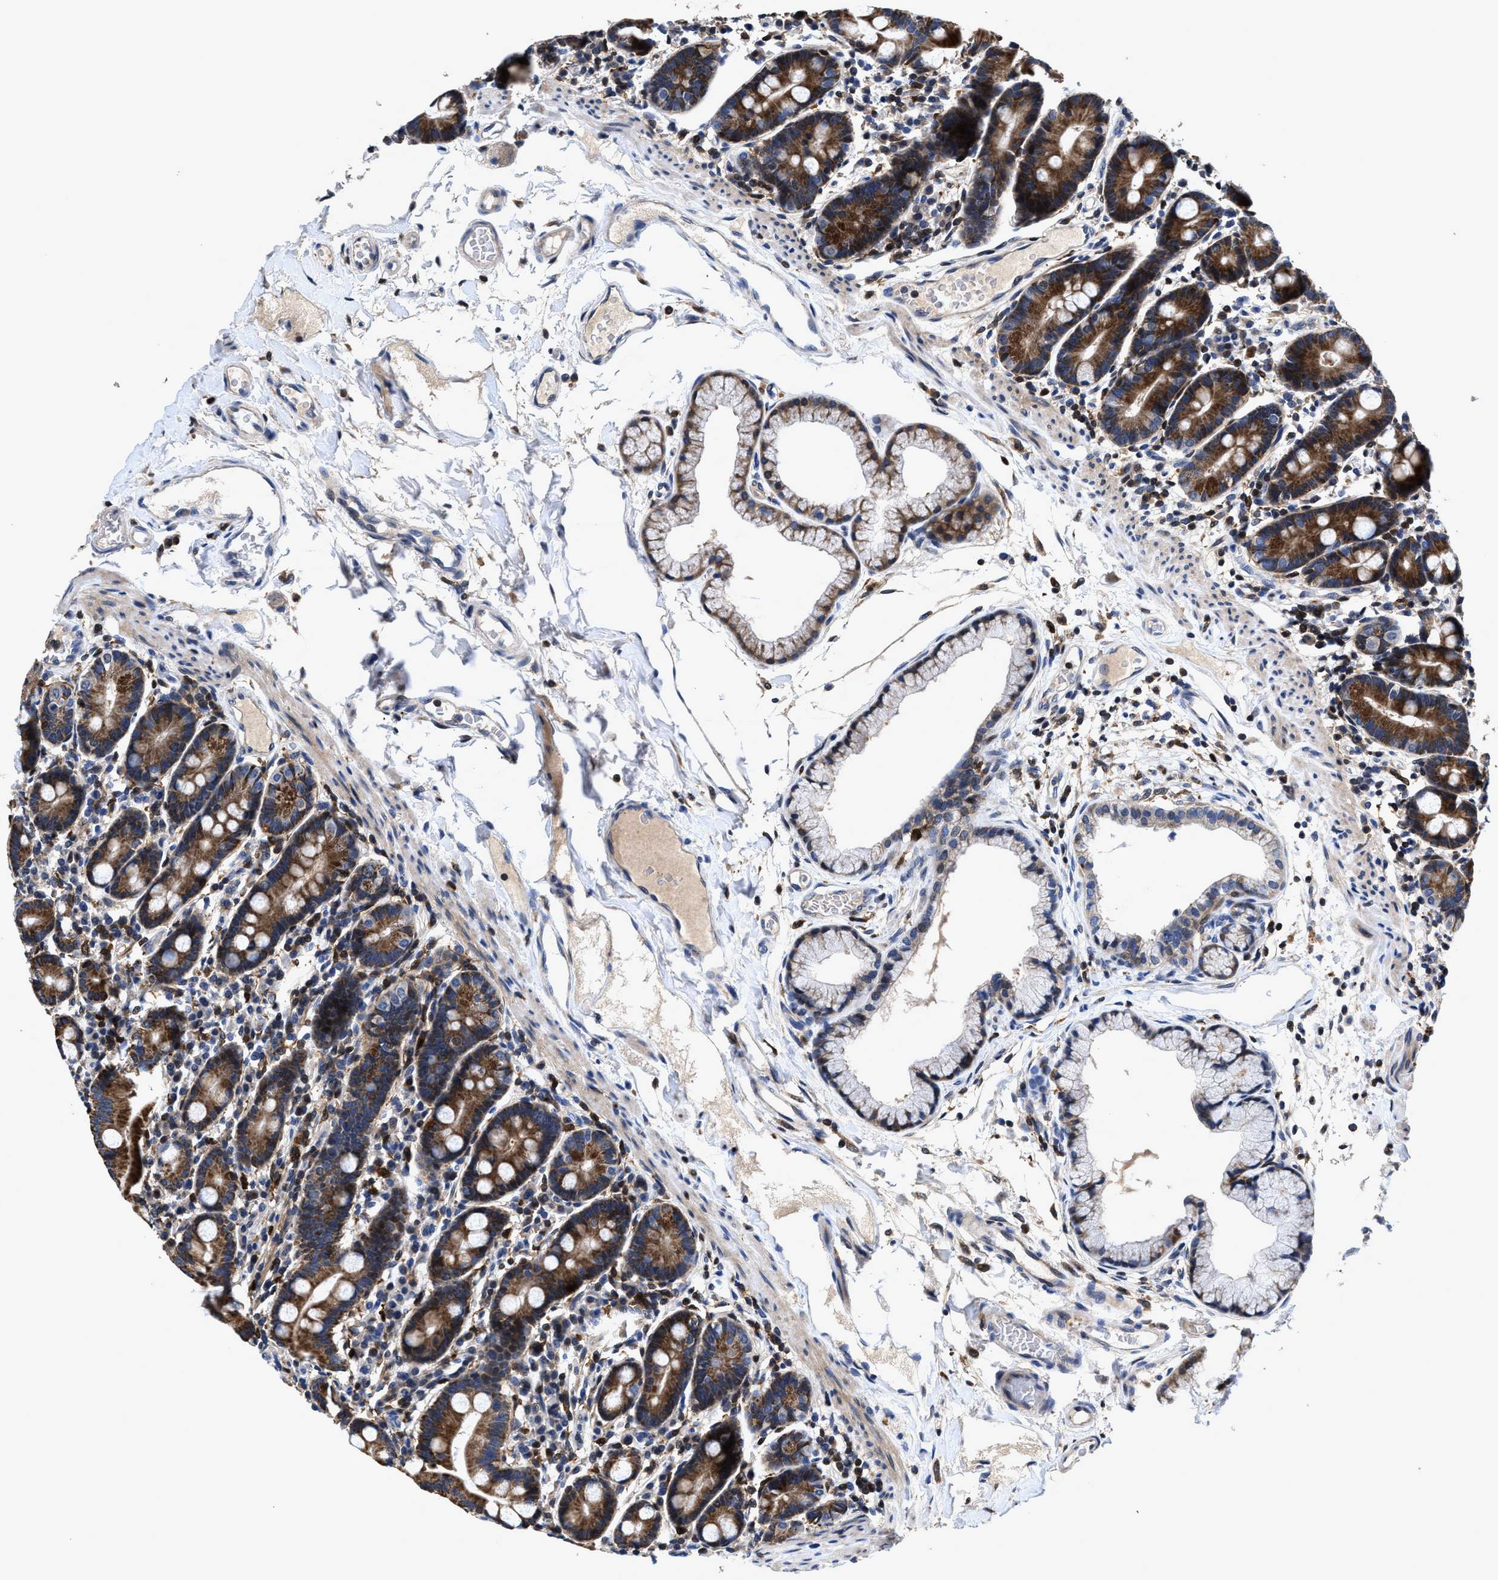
{"staining": {"intensity": "strong", "quantity": ">75%", "location": "cytoplasmic/membranous"}, "tissue": "duodenum", "cell_type": "Glandular cells", "image_type": "normal", "snomed": [{"axis": "morphology", "description": "Normal tissue, NOS"}, {"axis": "topography", "description": "Duodenum"}], "caption": "Immunohistochemical staining of normal duodenum demonstrates strong cytoplasmic/membranous protein expression in about >75% of glandular cells.", "gene": "RGS10", "patient": {"sex": "male", "age": 50}}